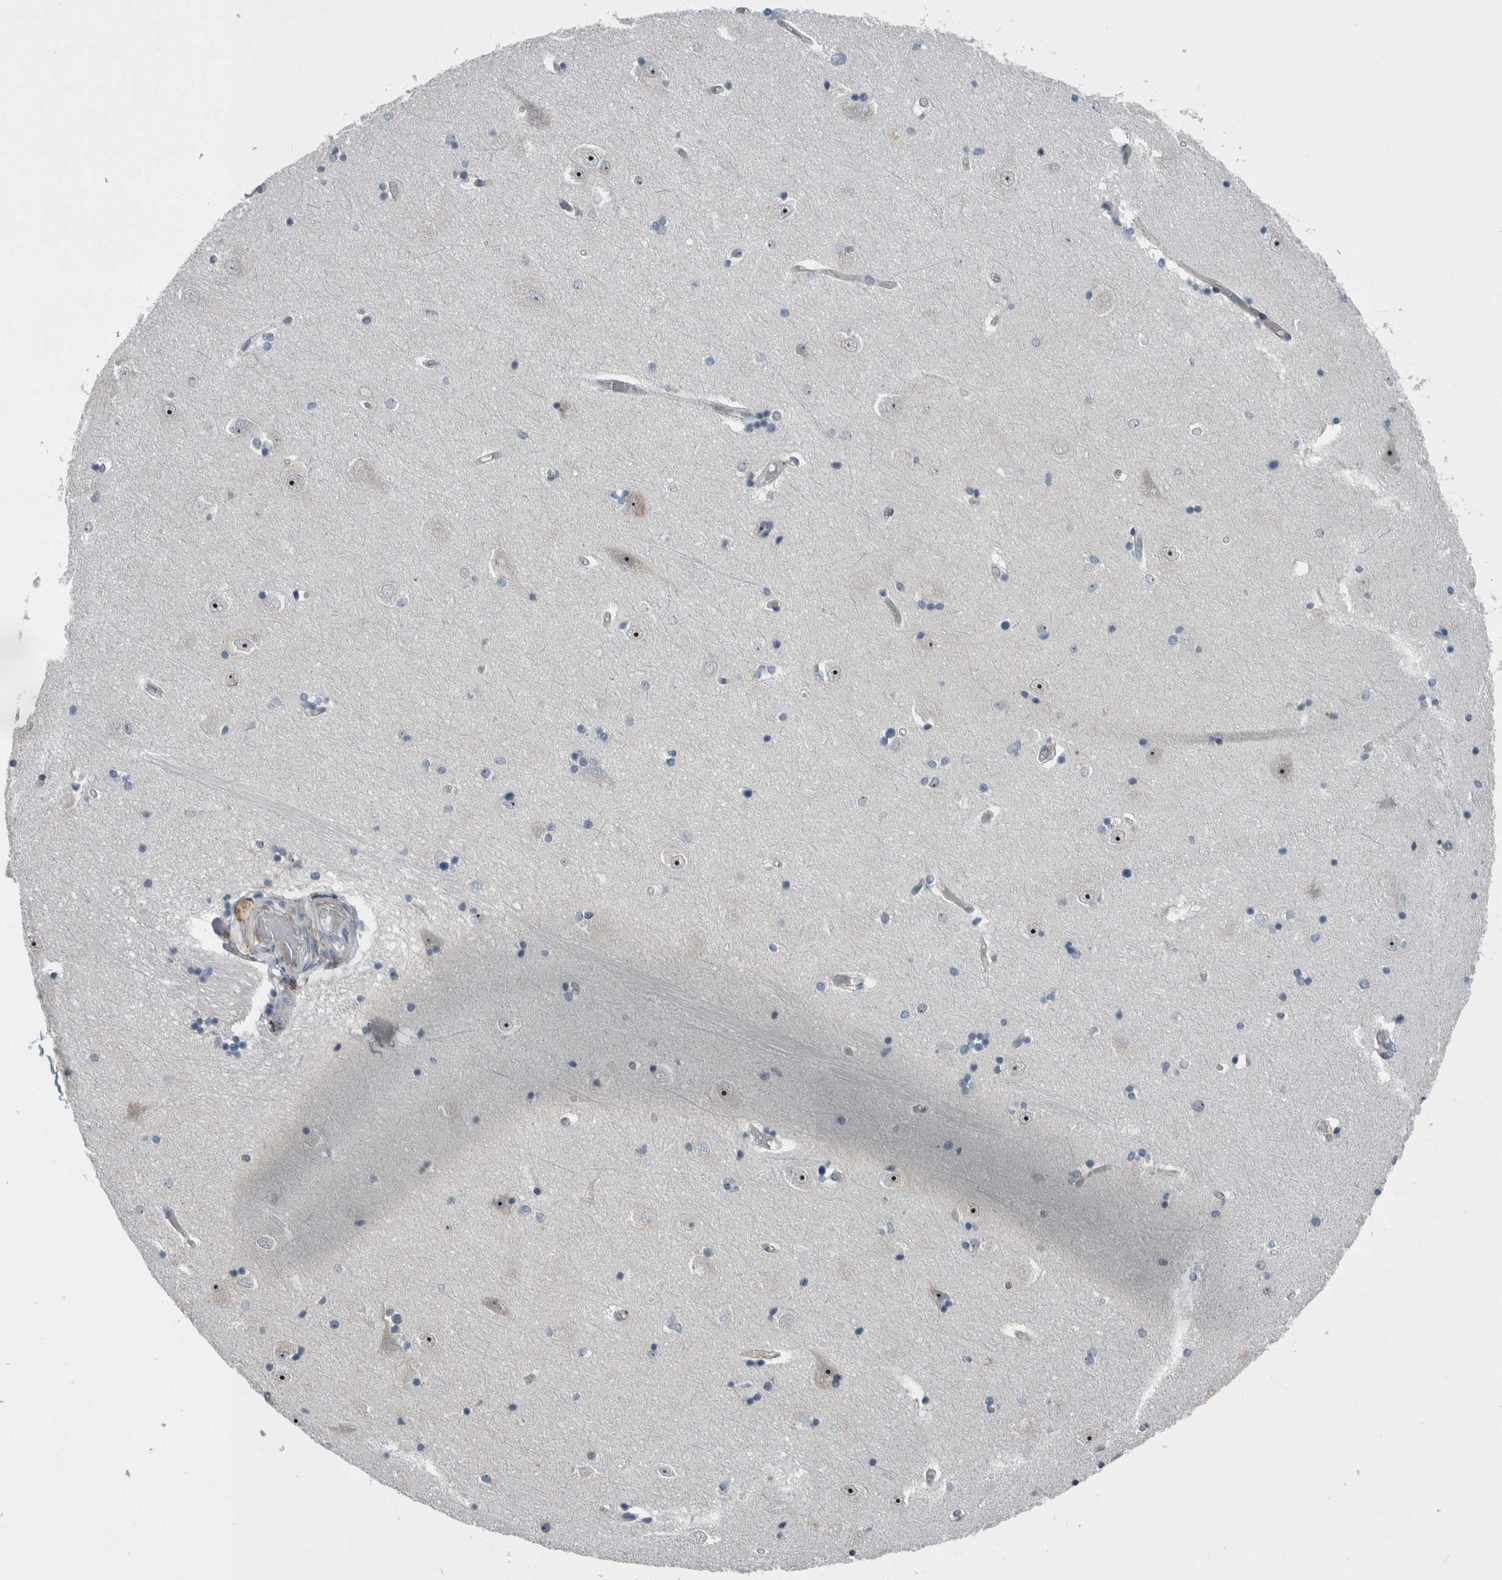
{"staining": {"intensity": "negative", "quantity": "none", "location": "none"}, "tissue": "hippocampus", "cell_type": "Glial cells", "image_type": "normal", "snomed": [{"axis": "morphology", "description": "Normal tissue, NOS"}, {"axis": "topography", "description": "Hippocampus"}], "caption": "Immunohistochemistry (IHC) photomicrograph of unremarkable hippocampus: hippocampus stained with DAB (3,3'-diaminobenzidine) displays no significant protein expression in glial cells. Brightfield microscopy of immunohistochemistry (IHC) stained with DAB (brown) and hematoxylin (blue), captured at high magnification.", "gene": "USP25", "patient": {"sex": "male", "age": 45}}